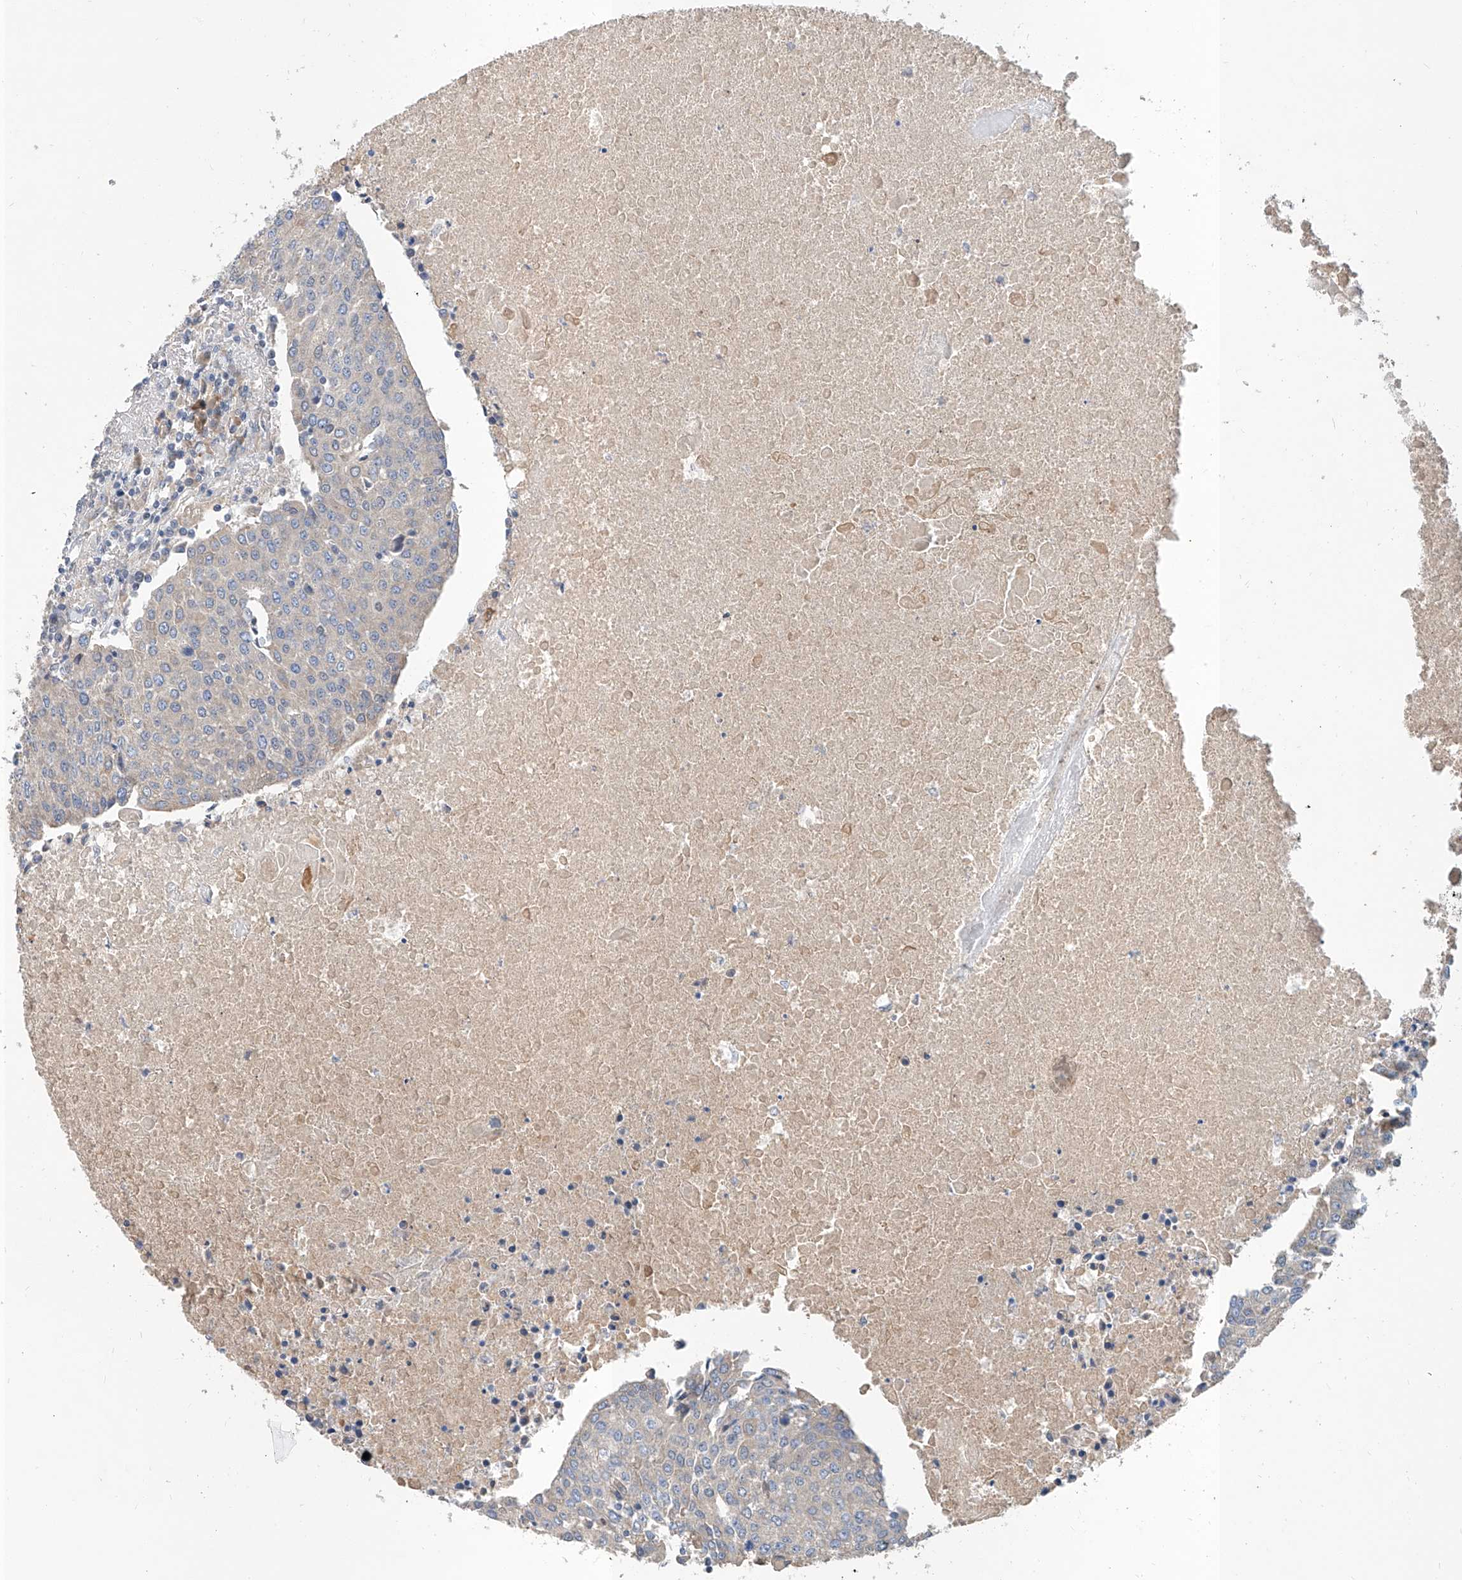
{"staining": {"intensity": "negative", "quantity": "none", "location": "none"}, "tissue": "urothelial cancer", "cell_type": "Tumor cells", "image_type": "cancer", "snomed": [{"axis": "morphology", "description": "Urothelial carcinoma, High grade"}, {"axis": "topography", "description": "Urinary bladder"}], "caption": "Immunohistochemistry image of neoplastic tissue: urothelial cancer stained with DAB exhibits no significant protein positivity in tumor cells. (Brightfield microscopy of DAB immunohistochemistry (IHC) at high magnification).", "gene": "CARMIL3", "patient": {"sex": "female", "age": 85}}